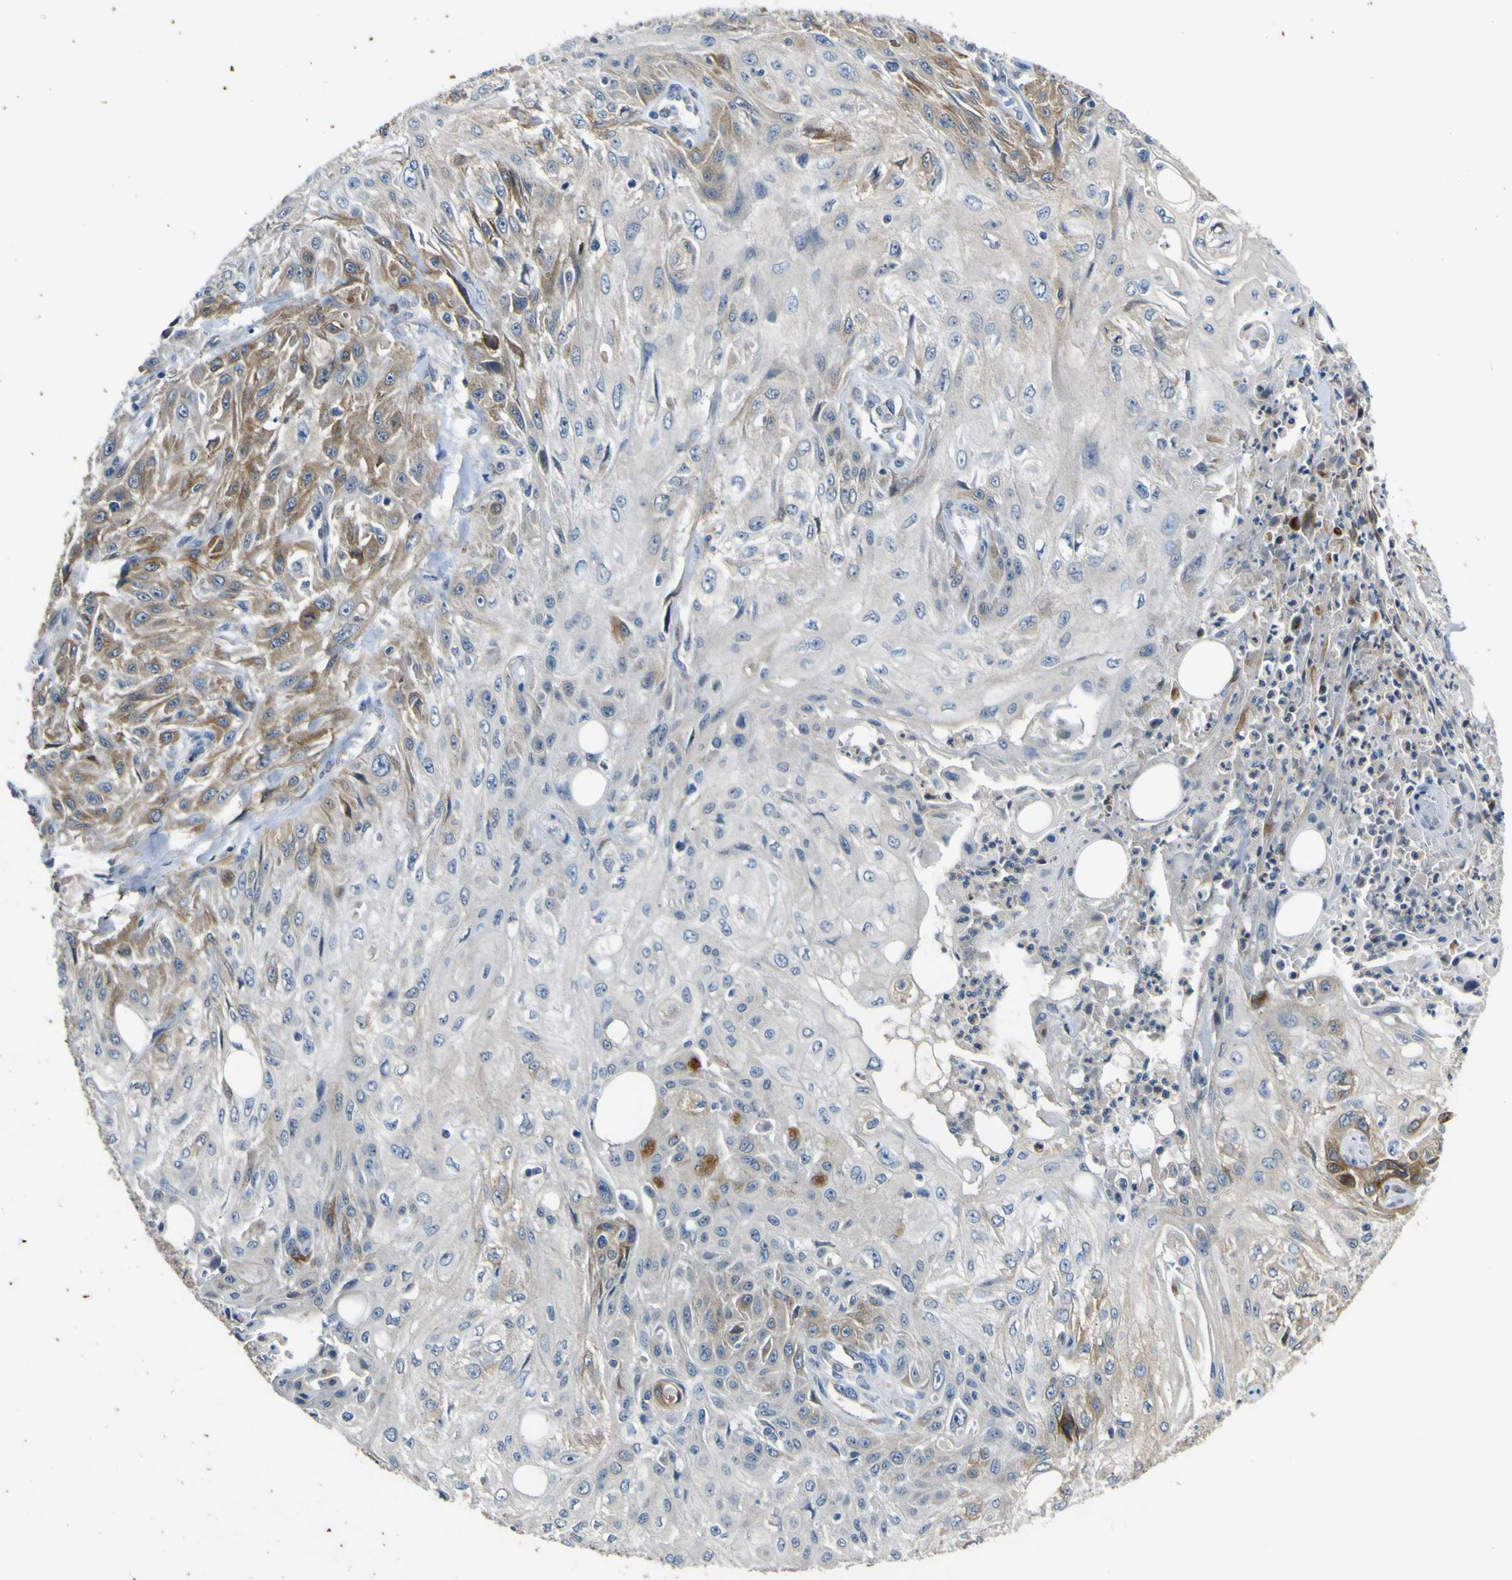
{"staining": {"intensity": "moderate", "quantity": "25%-75%", "location": "cytoplasmic/membranous"}, "tissue": "skin cancer", "cell_type": "Tumor cells", "image_type": "cancer", "snomed": [{"axis": "morphology", "description": "Squamous cell carcinoma, NOS"}, {"axis": "topography", "description": "Skin"}], "caption": "This is a photomicrograph of immunohistochemistry (IHC) staining of squamous cell carcinoma (skin), which shows moderate expression in the cytoplasmic/membranous of tumor cells.", "gene": "LDLR", "patient": {"sex": "male", "age": 75}}